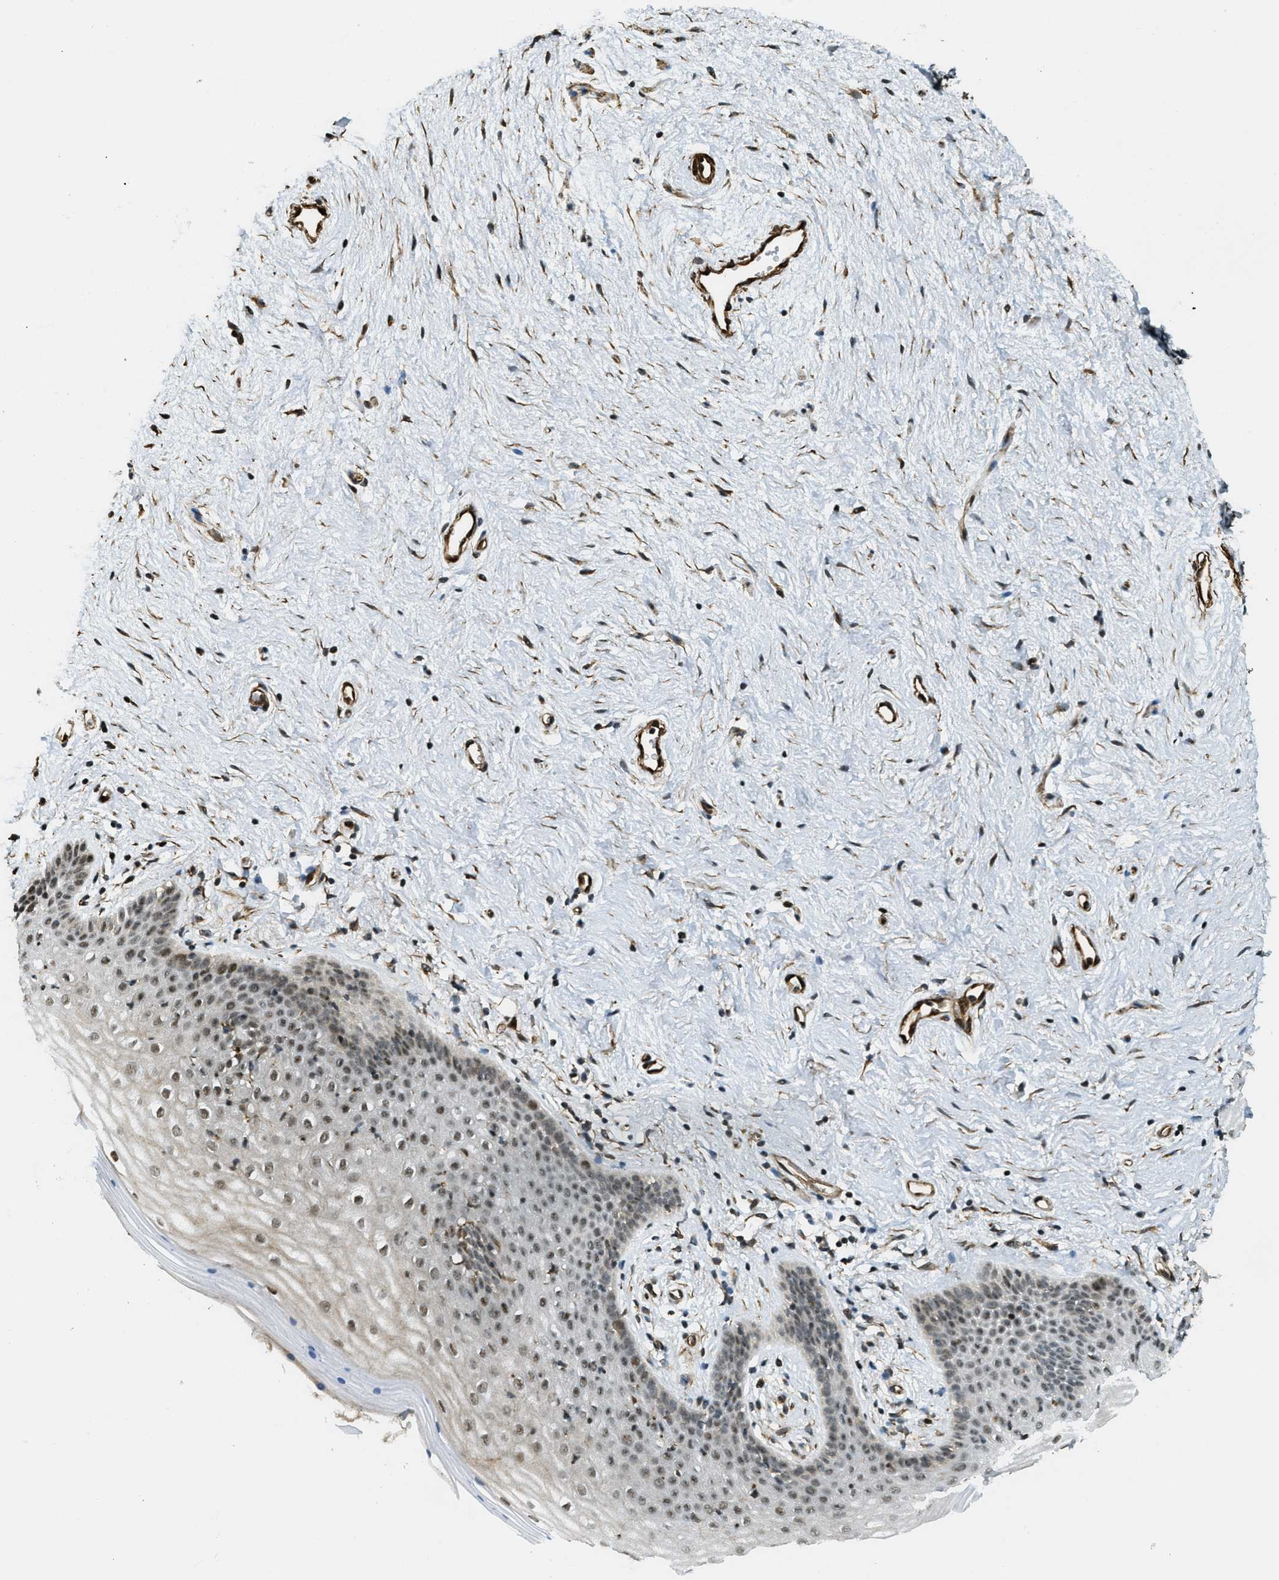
{"staining": {"intensity": "strong", "quantity": ">75%", "location": "nuclear"}, "tissue": "vagina", "cell_type": "Squamous epithelial cells", "image_type": "normal", "snomed": [{"axis": "morphology", "description": "Normal tissue, NOS"}, {"axis": "topography", "description": "Vagina"}], "caption": "The photomicrograph displays immunohistochemical staining of unremarkable vagina. There is strong nuclear positivity is seen in approximately >75% of squamous epithelial cells.", "gene": "CFAP36", "patient": {"sex": "female", "age": 44}}